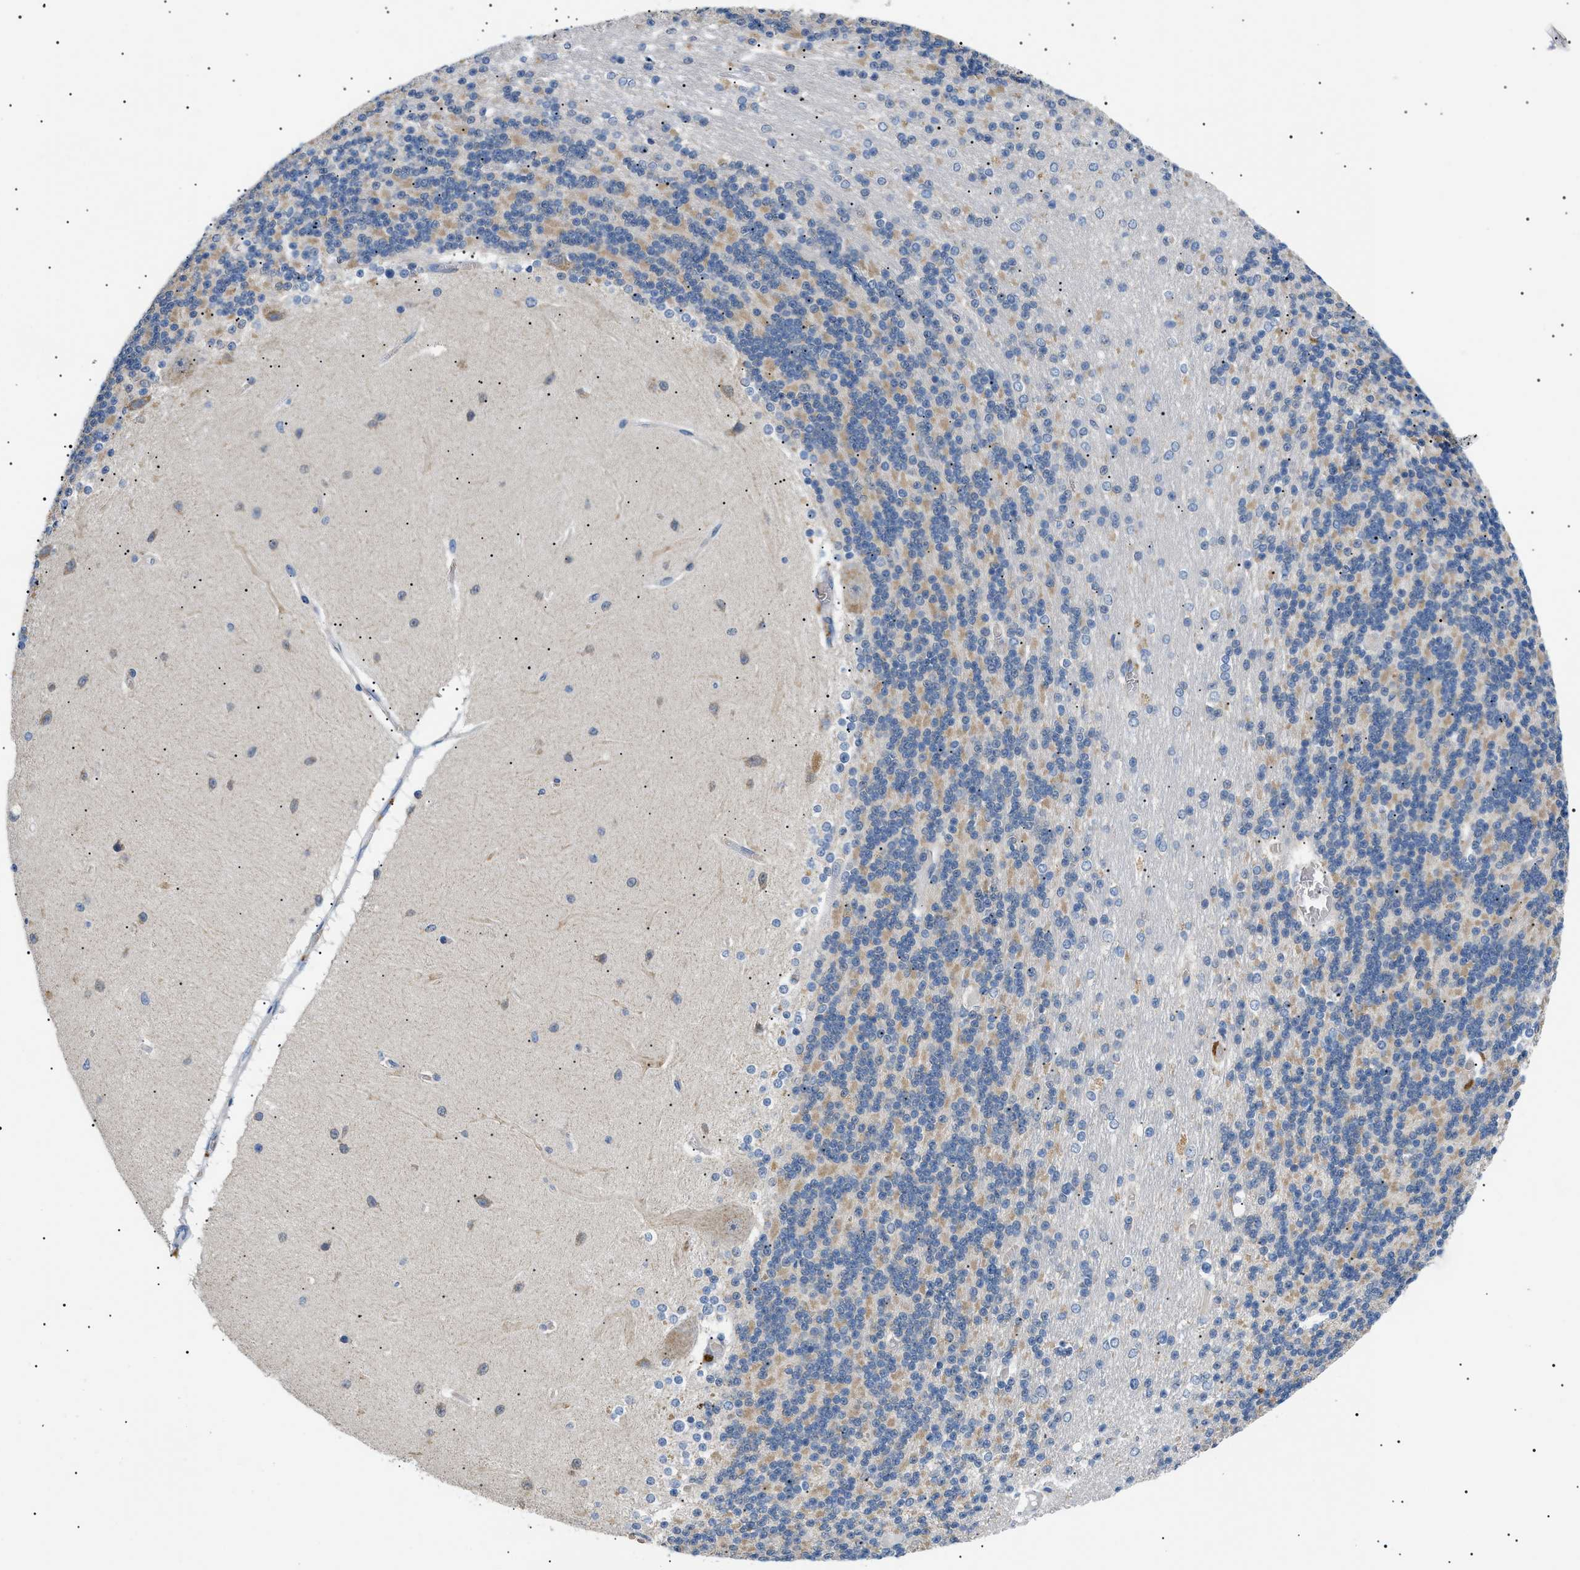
{"staining": {"intensity": "negative", "quantity": "none", "location": "none"}, "tissue": "cerebellum", "cell_type": "Cells in granular layer", "image_type": "normal", "snomed": [{"axis": "morphology", "description": "Normal tissue, NOS"}, {"axis": "topography", "description": "Cerebellum"}], "caption": "High magnification brightfield microscopy of benign cerebellum stained with DAB (brown) and counterstained with hematoxylin (blue): cells in granular layer show no significant expression.", "gene": "TOMM6", "patient": {"sex": "female", "age": 54}}